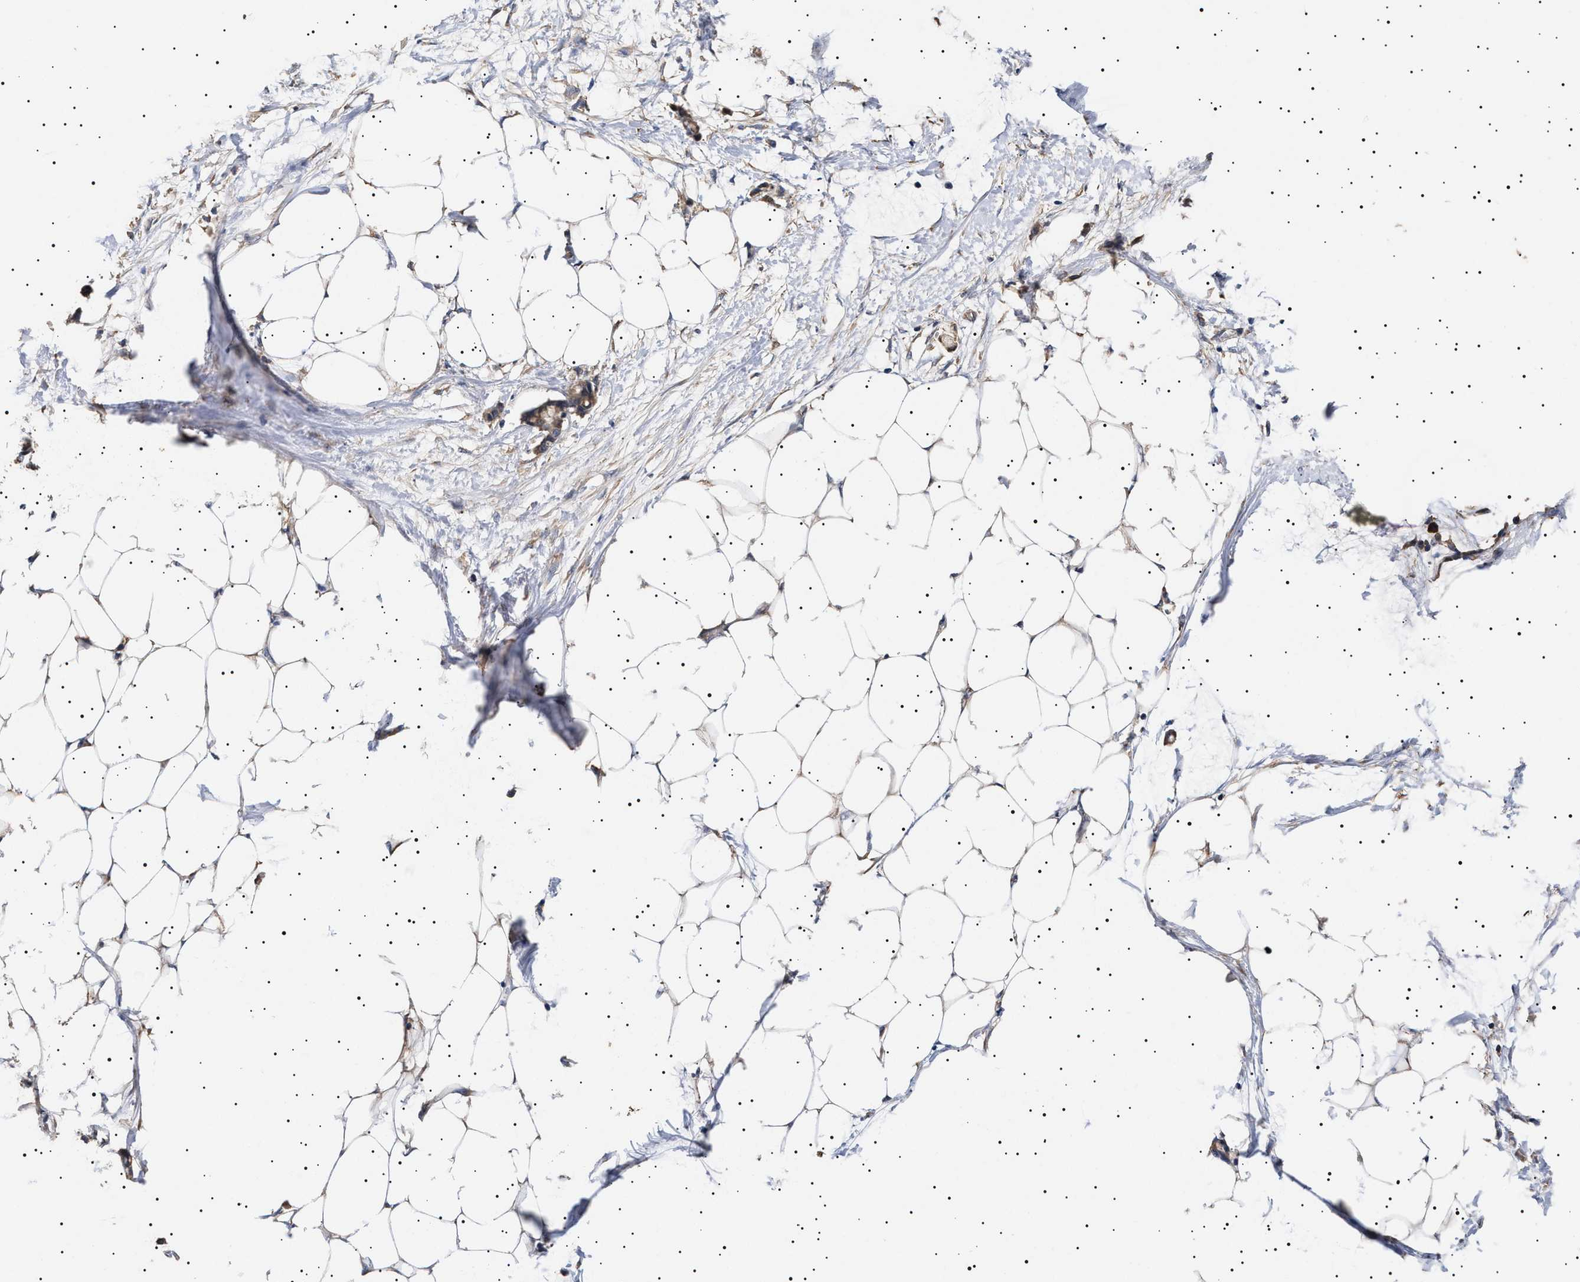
{"staining": {"intensity": "moderate", "quantity": "25%-75%", "location": "cytoplasmic/membranous"}, "tissue": "adipose tissue", "cell_type": "Adipocytes", "image_type": "normal", "snomed": [{"axis": "morphology", "description": "Normal tissue, NOS"}, {"axis": "morphology", "description": "Adenocarcinoma, NOS"}, {"axis": "topography", "description": "Colon"}, {"axis": "topography", "description": "Peripheral nerve tissue"}], "caption": "Moderate cytoplasmic/membranous staining for a protein is seen in approximately 25%-75% of adipocytes of unremarkable adipose tissue using immunohistochemistry (IHC).", "gene": "KRBA1", "patient": {"sex": "male", "age": 14}}